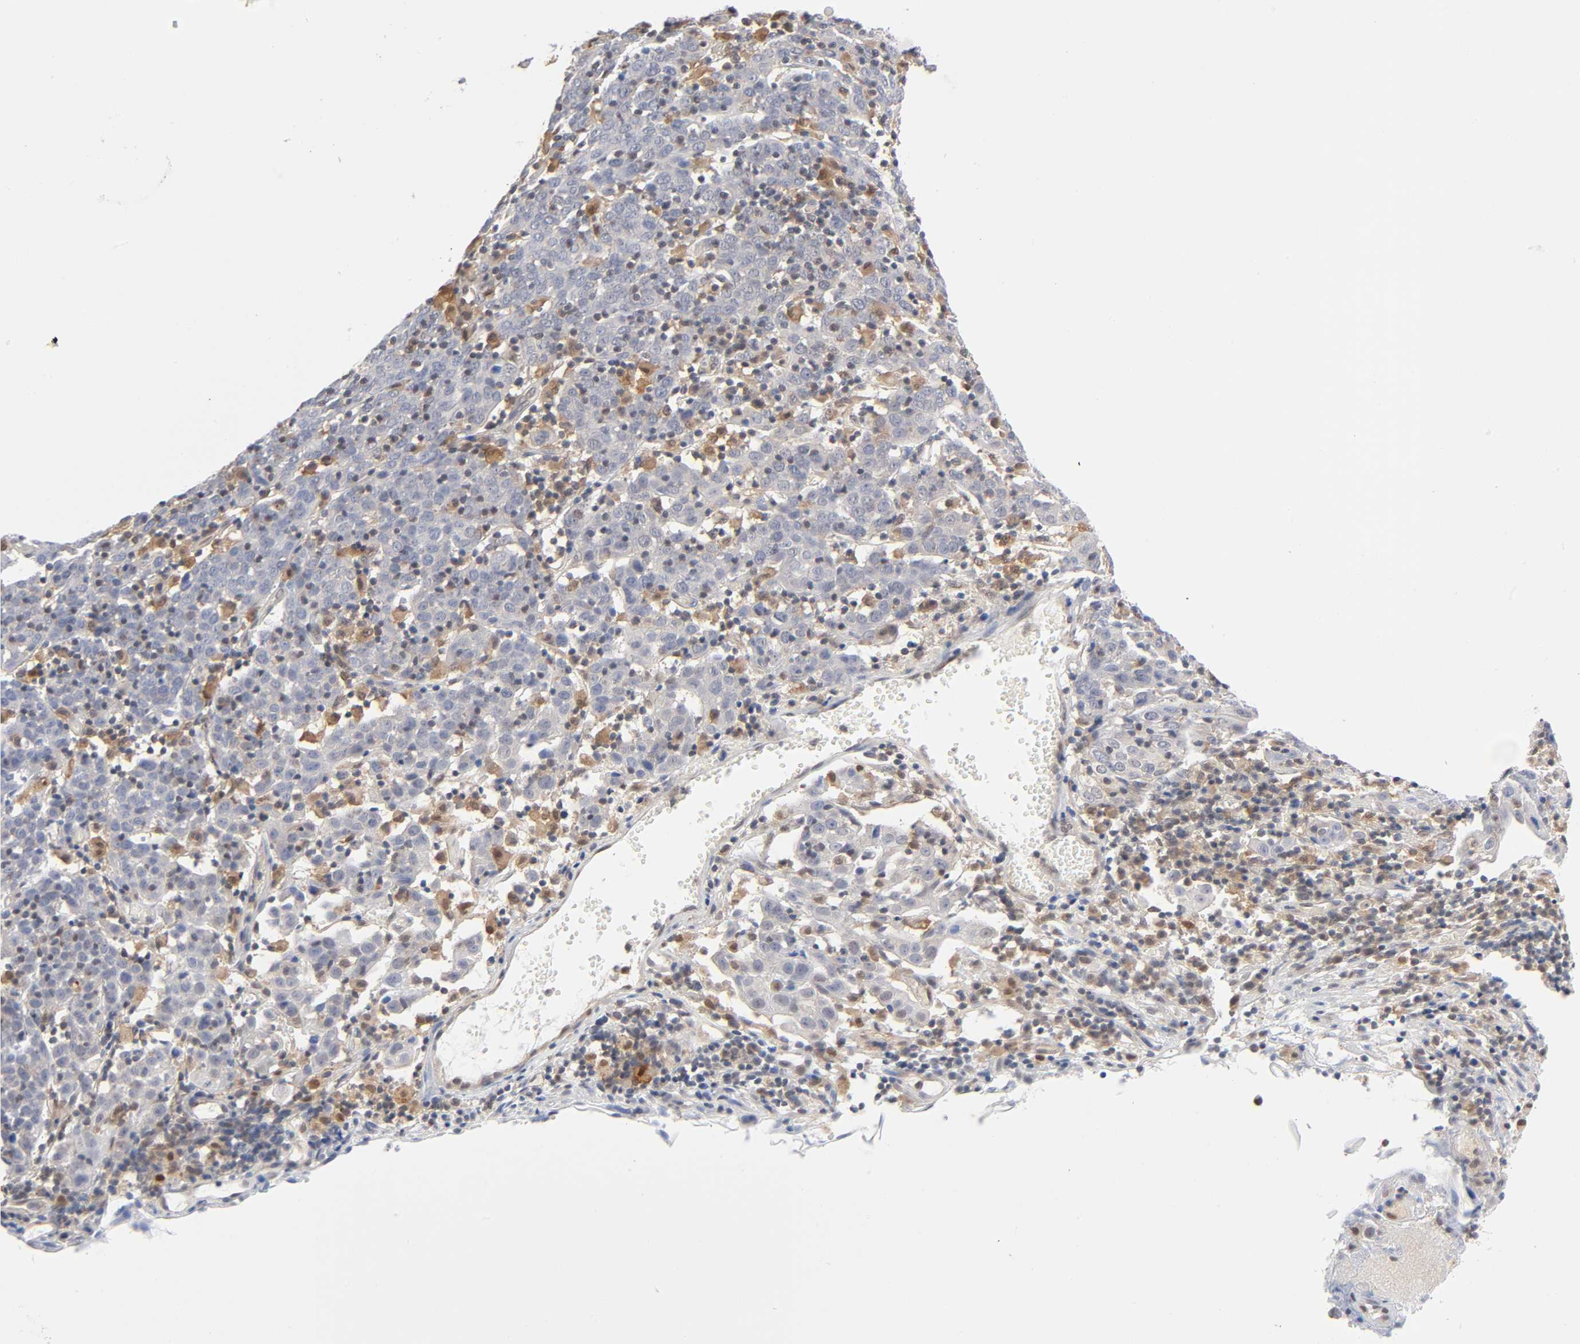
{"staining": {"intensity": "negative", "quantity": "none", "location": "none"}, "tissue": "cervical cancer", "cell_type": "Tumor cells", "image_type": "cancer", "snomed": [{"axis": "morphology", "description": "Normal tissue, NOS"}, {"axis": "morphology", "description": "Squamous cell carcinoma, NOS"}, {"axis": "topography", "description": "Cervix"}], "caption": "Immunohistochemical staining of squamous cell carcinoma (cervical) displays no significant expression in tumor cells.", "gene": "DFFB", "patient": {"sex": "female", "age": 67}}